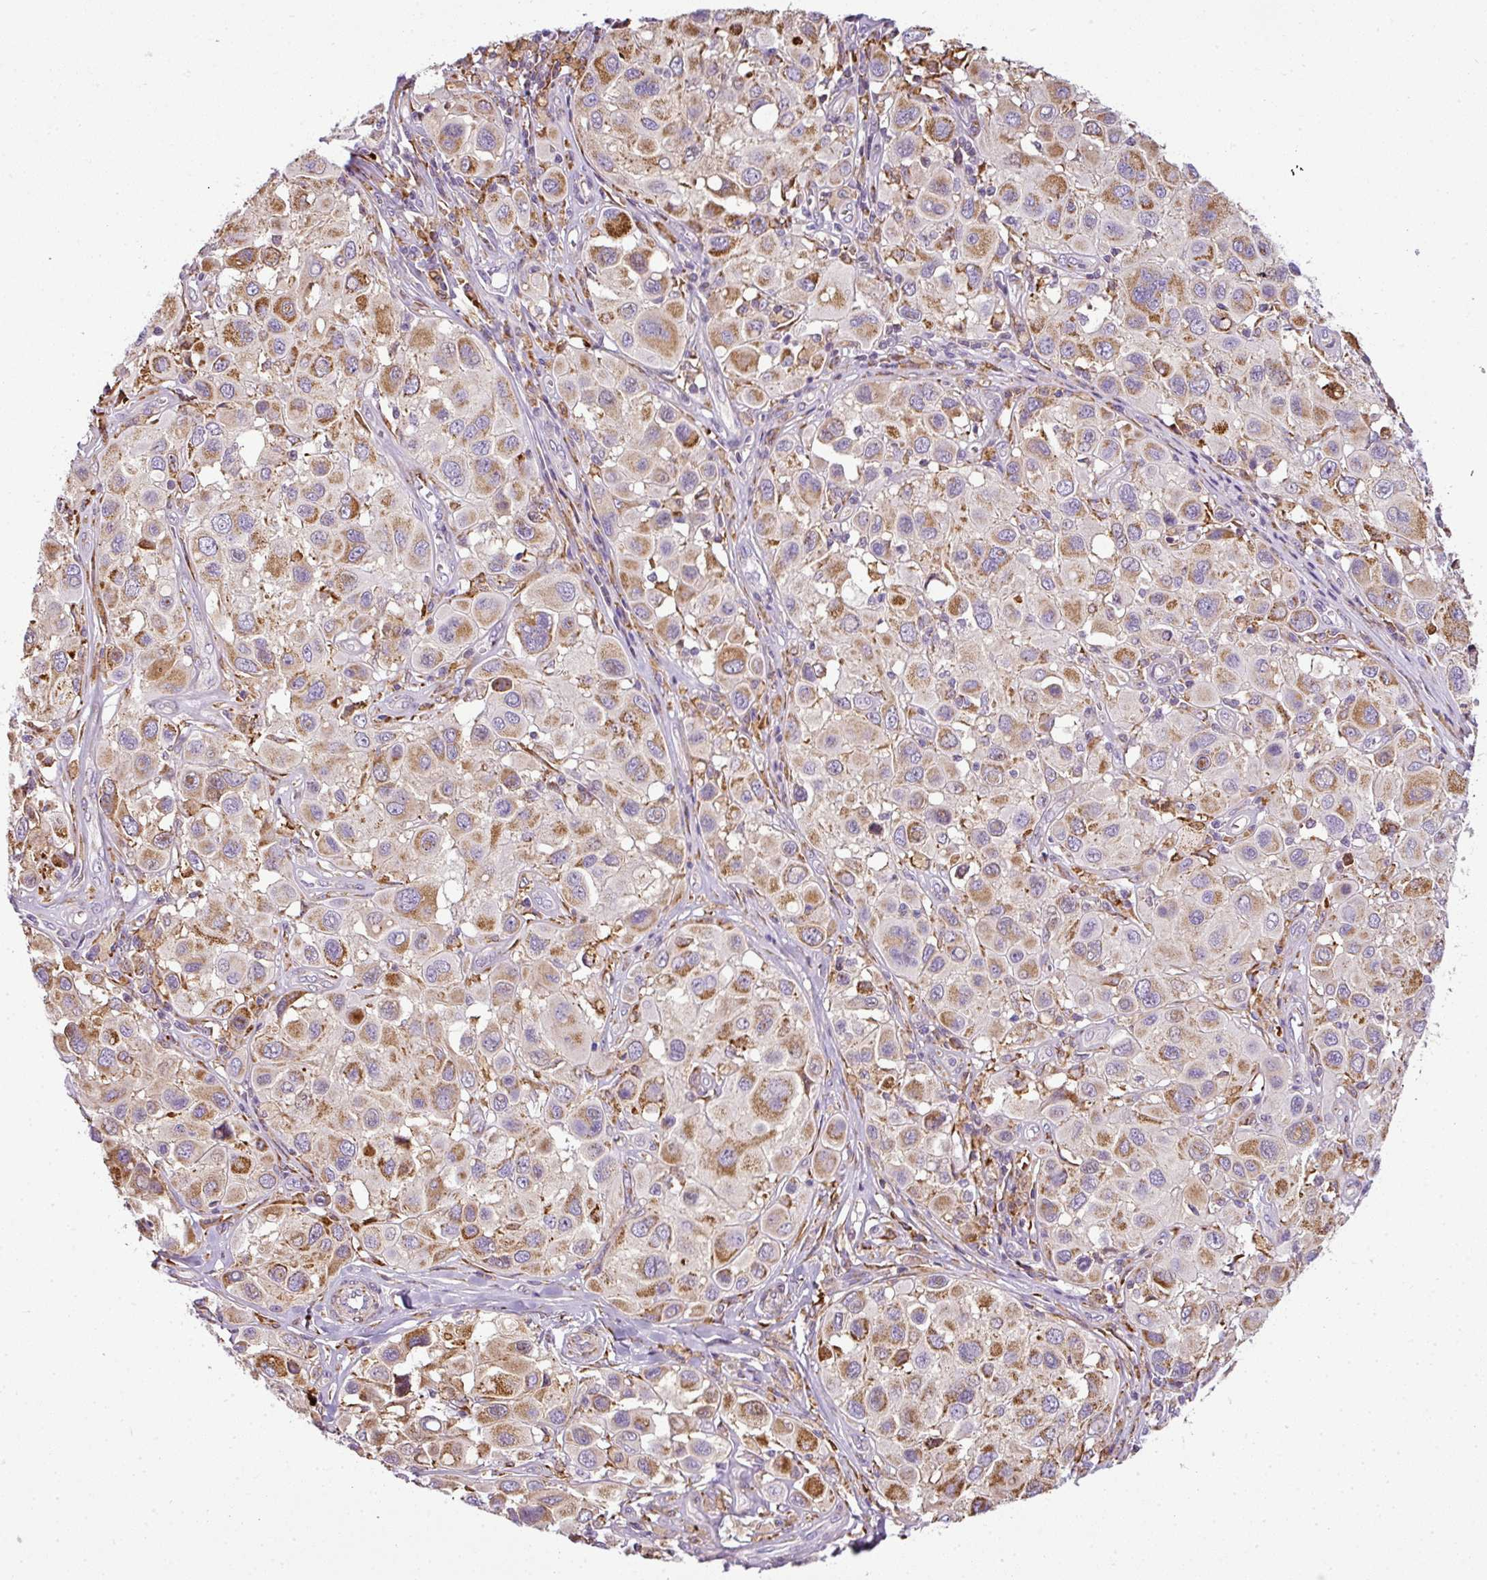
{"staining": {"intensity": "moderate", "quantity": ">75%", "location": "cytoplasmic/membranous"}, "tissue": "melanoma", "cell_type": "Tumor cells", "image_type": "cancer", "snomed": [{"axis": "morphology", "description": "Malignant melanoma, Metastatic site"}, {"axis": "topography", "description": "Skin"}], "caption": "Melanoma stained with DAB (3,3'-diaminobenzidine) immunohistochemistry (IHC) displays medium levels of moderate cytoplasmic/membranous staining in approximately >75% of tumor cells.", "gene": "ANKRD18A", "patient": {"sex": "male", "age": 41}}